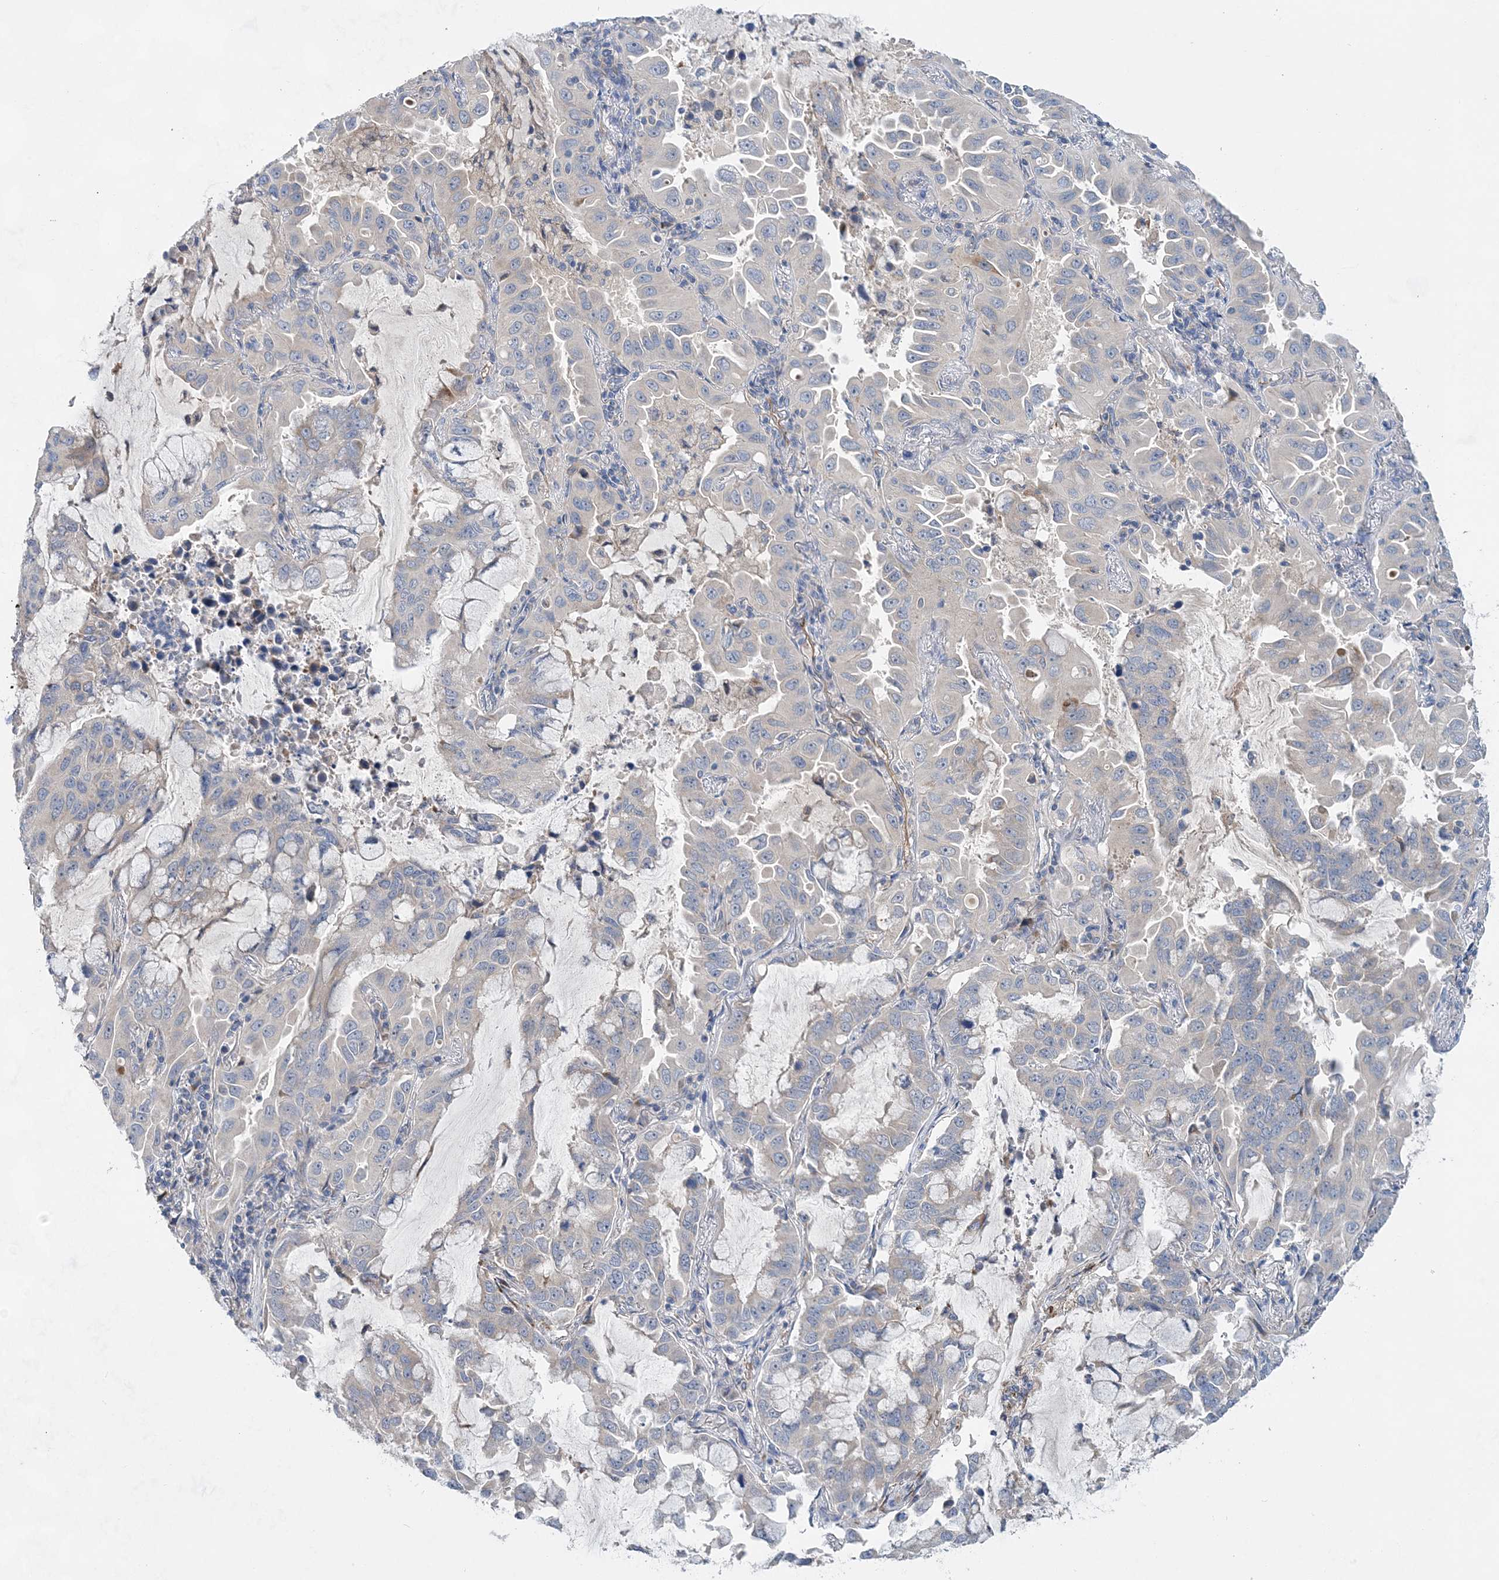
{"staining": {"intensity": "negative", "quantity": "none", "location": "none"}, "tissue": "lung cancer", "cell_type": "Tumor cells", "image_type": "cancer", "snomed": [{"axis": "morphology", "description": "Adenocarcinoma, NOS"}, {"axis": "topography", "description": "Lung"}], "caption": "Immunohistochemistry micrograph of lung cancer (adenocarcinoma) stained for a protein (brown), which demonstrates no positivity in tumor cells.", "gene": "TRAPPC13", "patient": {"sex": "male", "age": 64}}